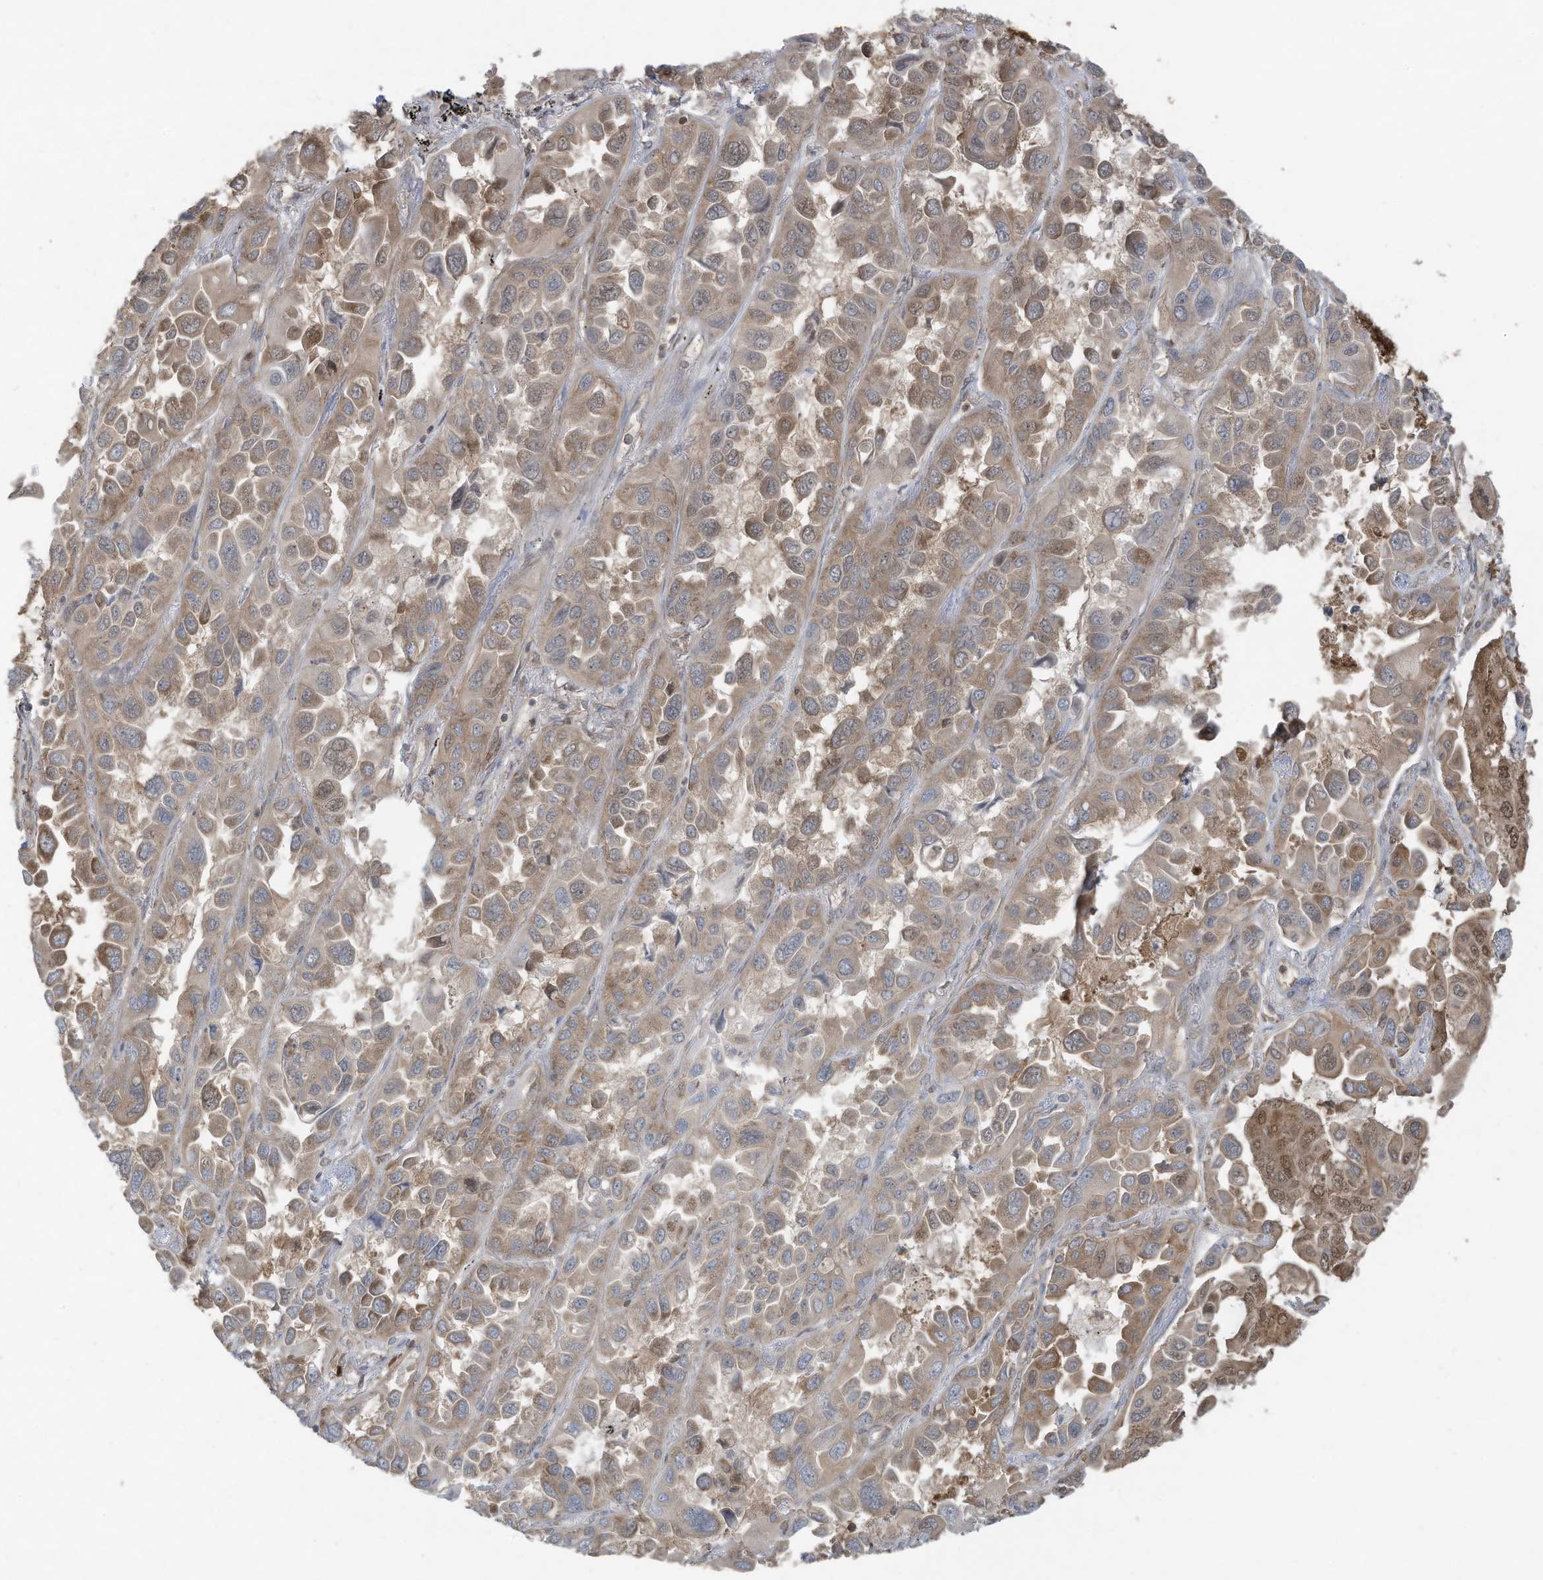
{"staining": {"intensity": "weak", "quantity": "25%-75%", "location": "cytoplasmic/membranous,nuclear"}, "tissue": "lung cancer", "cell_type": "Tumor cells", "image_type": "cancer", "snomed": [{"axis": "morphology", "description": "Adenocarcinoma, NOS"}, {"axis": "topography", "description": "Lung"}], "caption": "Human lung cancer stained for a protein (brown) displays weak cytoplasmic/membranous and nuclear positive expression in about 25%-75% of tumor cells.", "gene": "OLA1", "patient": {"sex": "male", "age": 64}}